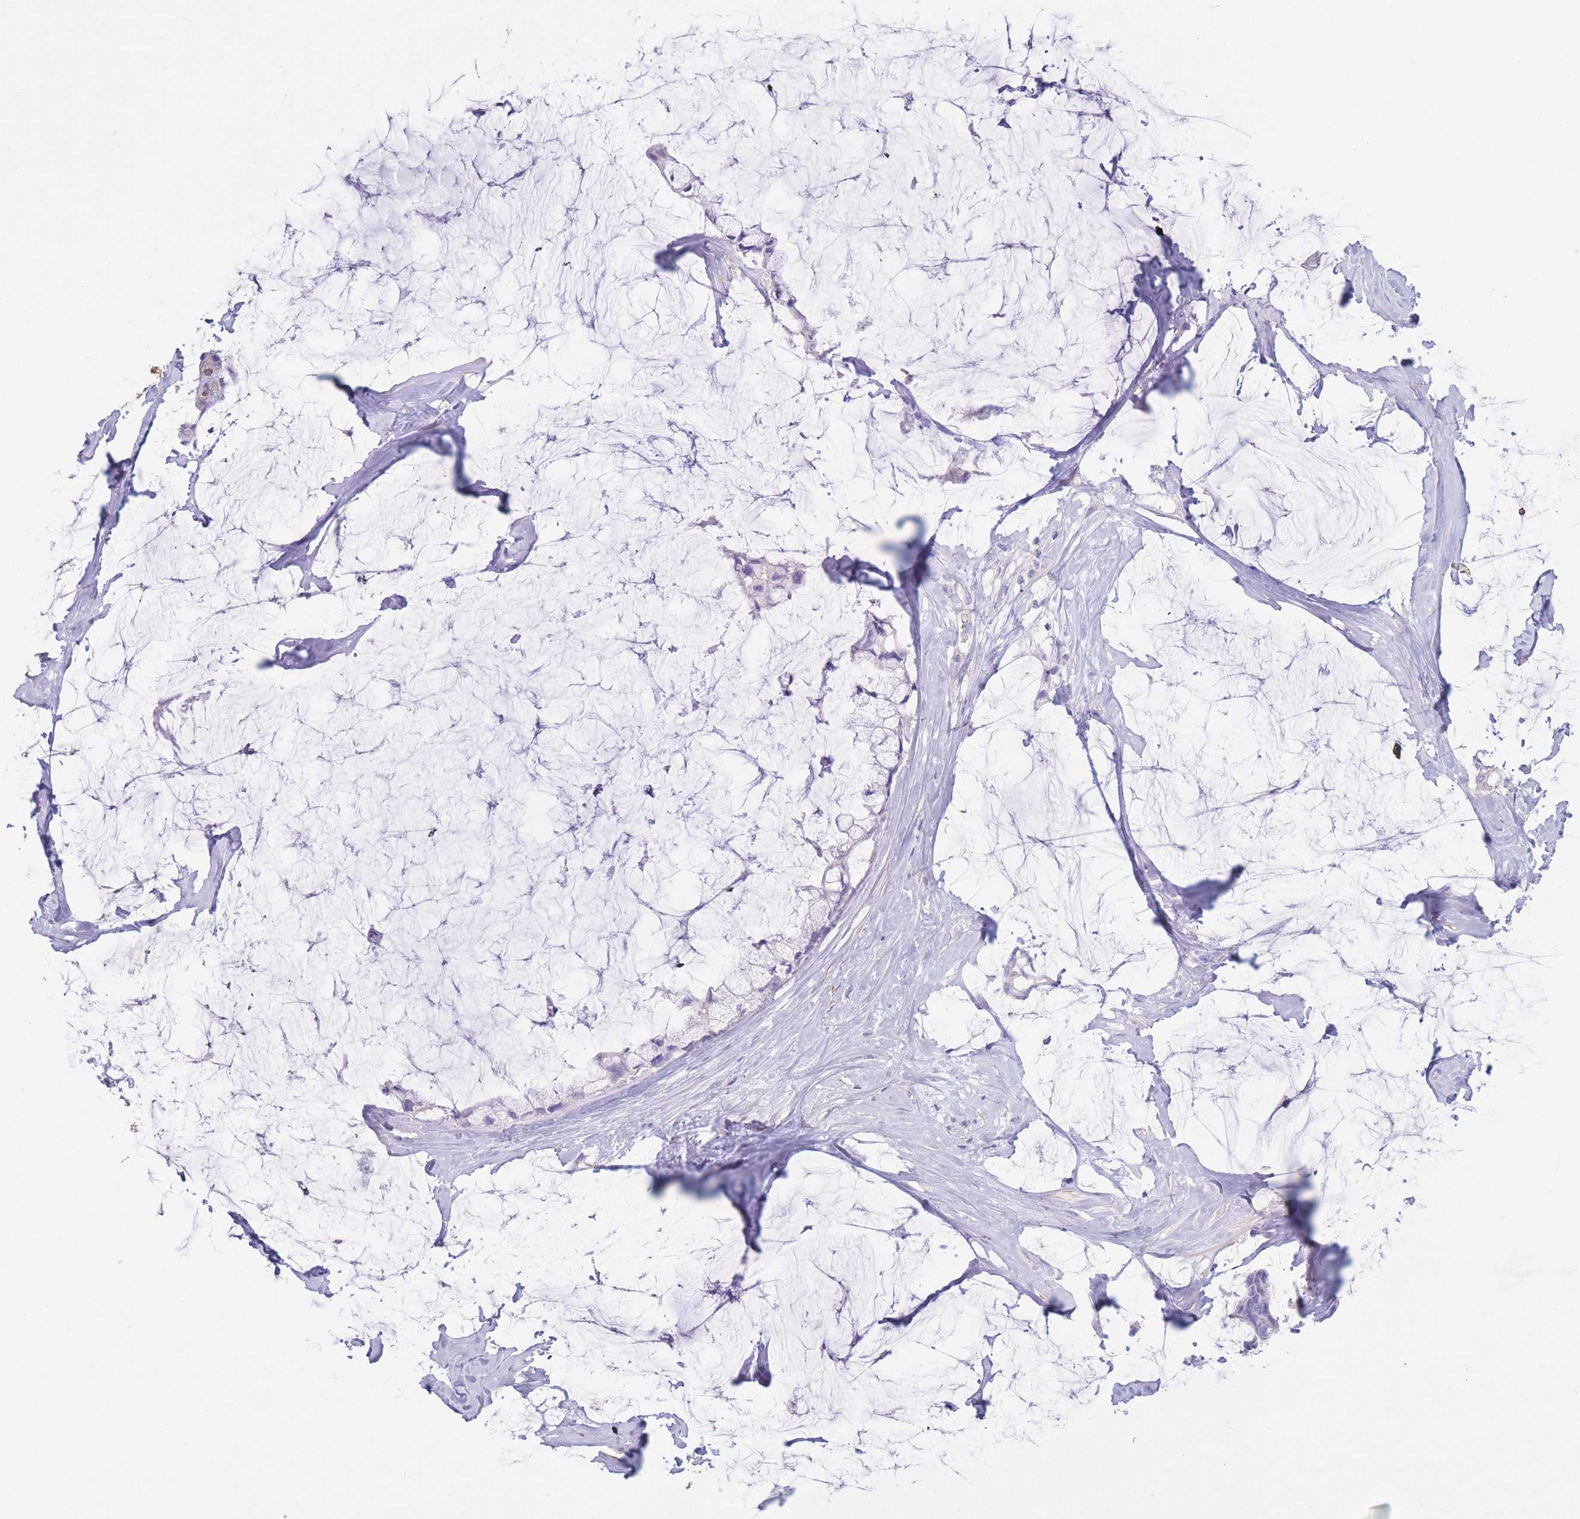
{"staining": {"intensity": "negative", "quantity": "none", "location": "none"}, "tissue": "ovarian cancer", "cell_type": "Tumor cells", "image_type": "cancer", "snomed": [{"axis": "morphology", "description": "Cystadenocarcinoma, mucinous, NOS"}, {"axis": "topography", "description": "Ovary"}], "caption": "High power microscopy photomicrograph of an IHC image of ovarian mucinous cystadenocarcinoma, revealing no significant staining in tumor cells.", "gene": "PDHA1", "patient": {"sex": "female", "age": 39}}